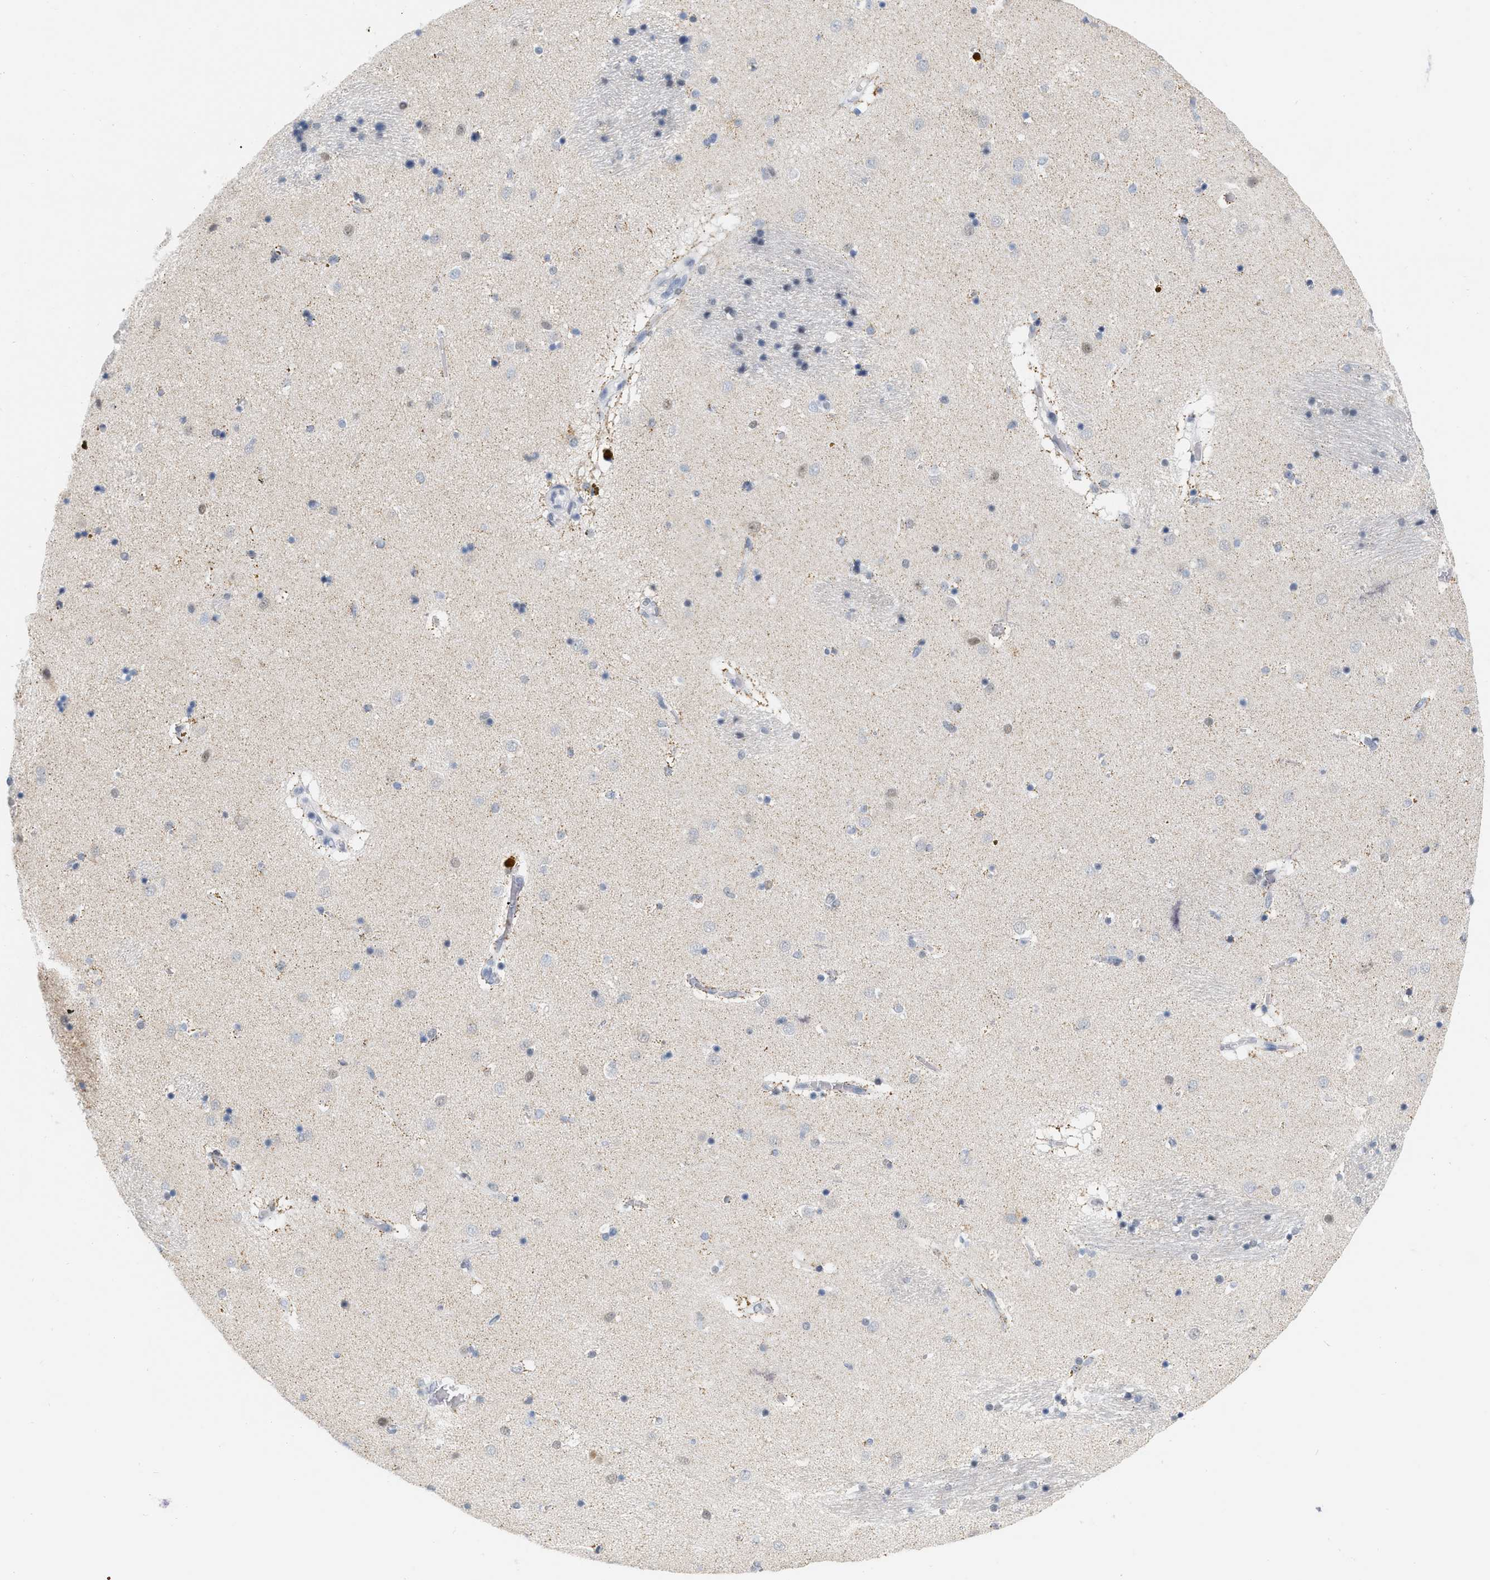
{"staining": {"intensity": "weak", "quantity": "<25%", "location": "cytoplasmic/membranous"}, "tissue": "caudate", "cell_type": "Glial cells", "image_type": "normal", "snomed": [{"axis": "morphology", "description": "Normal tissue, NOS"}, {"axis": "topography", "description": "Lateral ventricle wall"}], "caption": "Immunohistochemistry (IHC) image of unremarkable human caudate stained for a protein (brown), which displays no positivity in glial cells.", "gene": "XIRP1", "patient": {"sex": "male", "age": 70}}